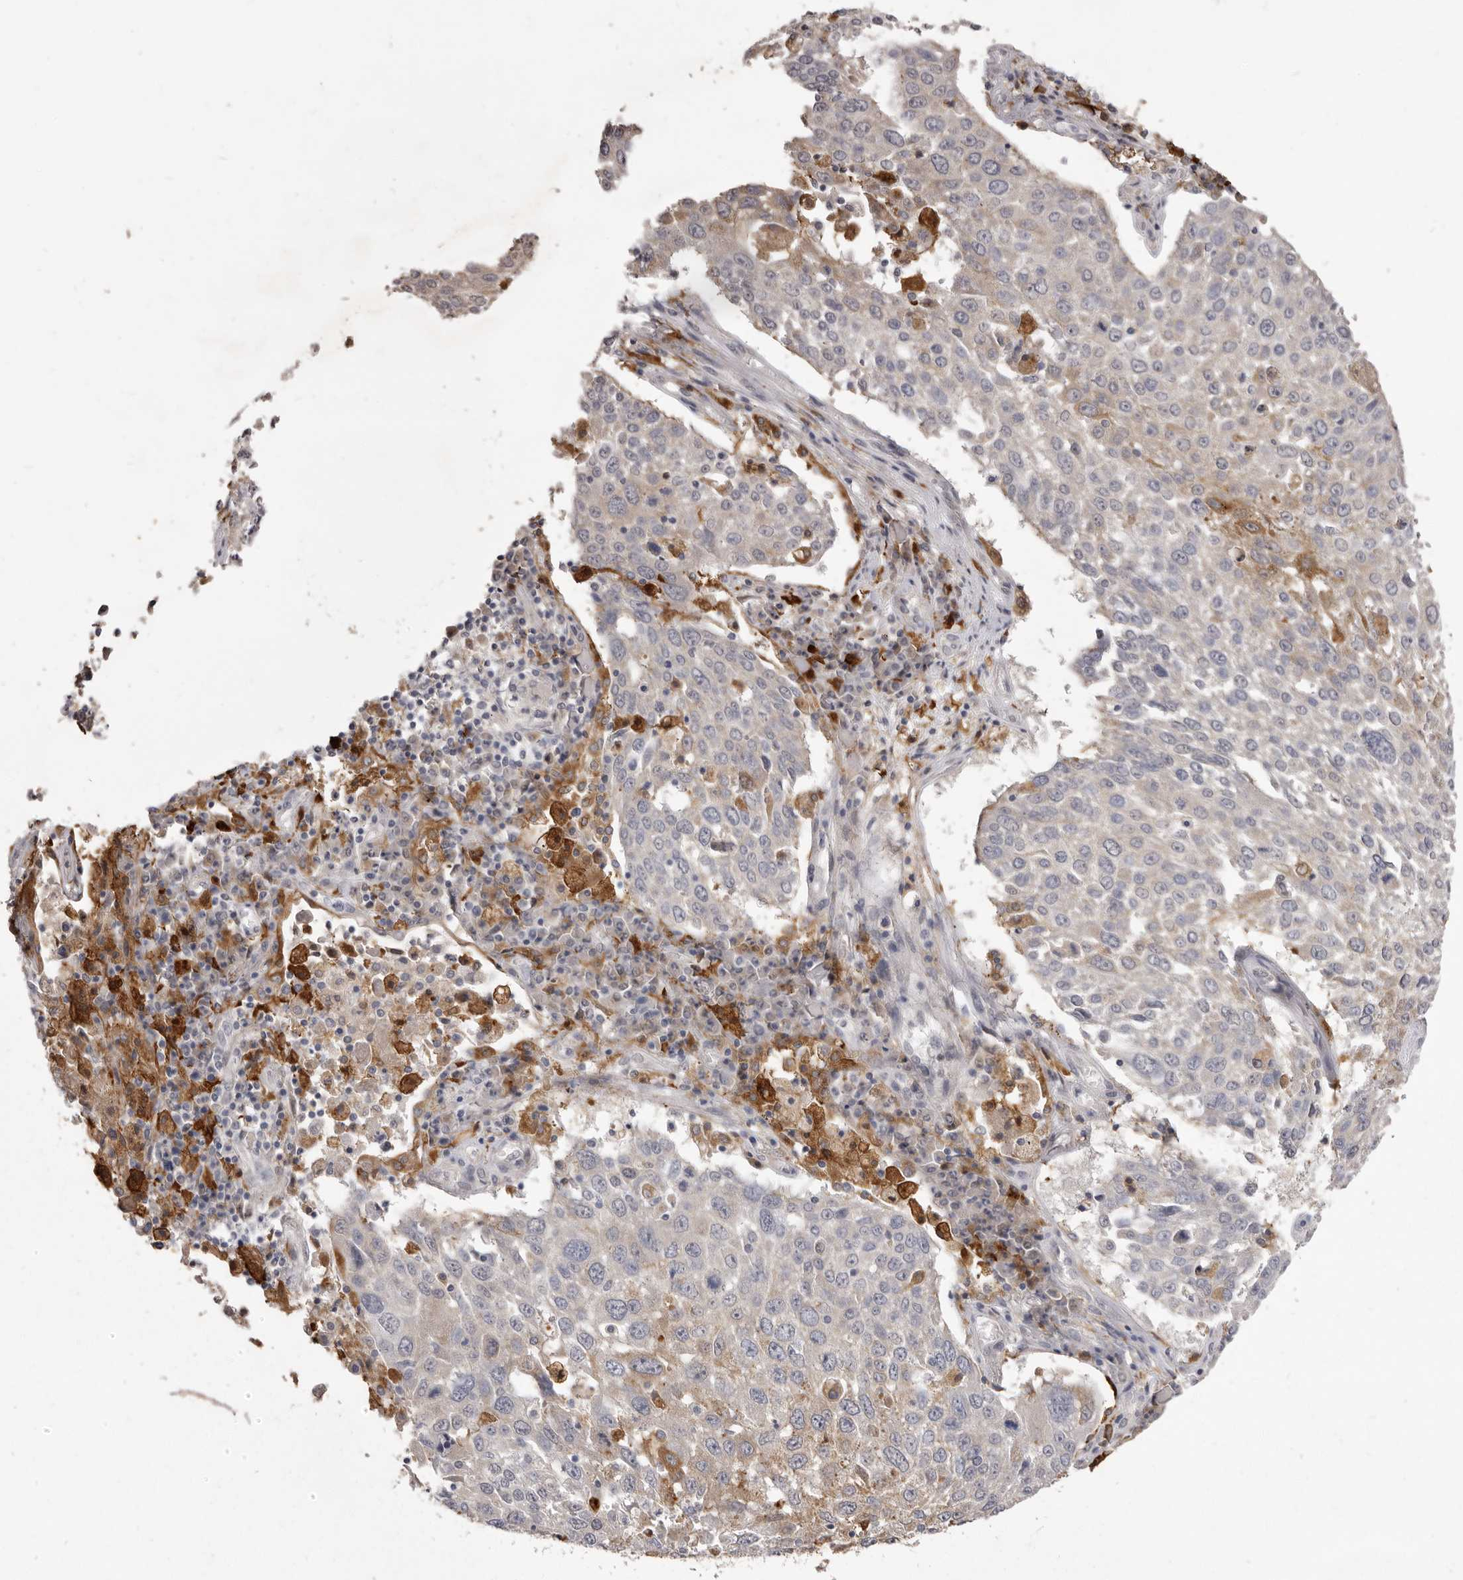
{"staining": {"intensity": "moderate", "quantity": "<25%", "location": "cytoplasmic/membranous"}, "tissue": "lung cancer", "cell_type": "Tumor cells", "image_type": "cancer", "snomed": [{"axis": "morphology", "description": "Squamous cell carcinoma, NOS"}, {"axis": "topography", "description": "Lung"}], "caption": "Moderate cytoplasmic/membranous protein staining is present in about <25% of tumor cells in lung cancer. (Brightfield microscopy of DAB IHC at high magnification).", "gene": "VPS45", "patient": {"sex": "male", "age": 65}}